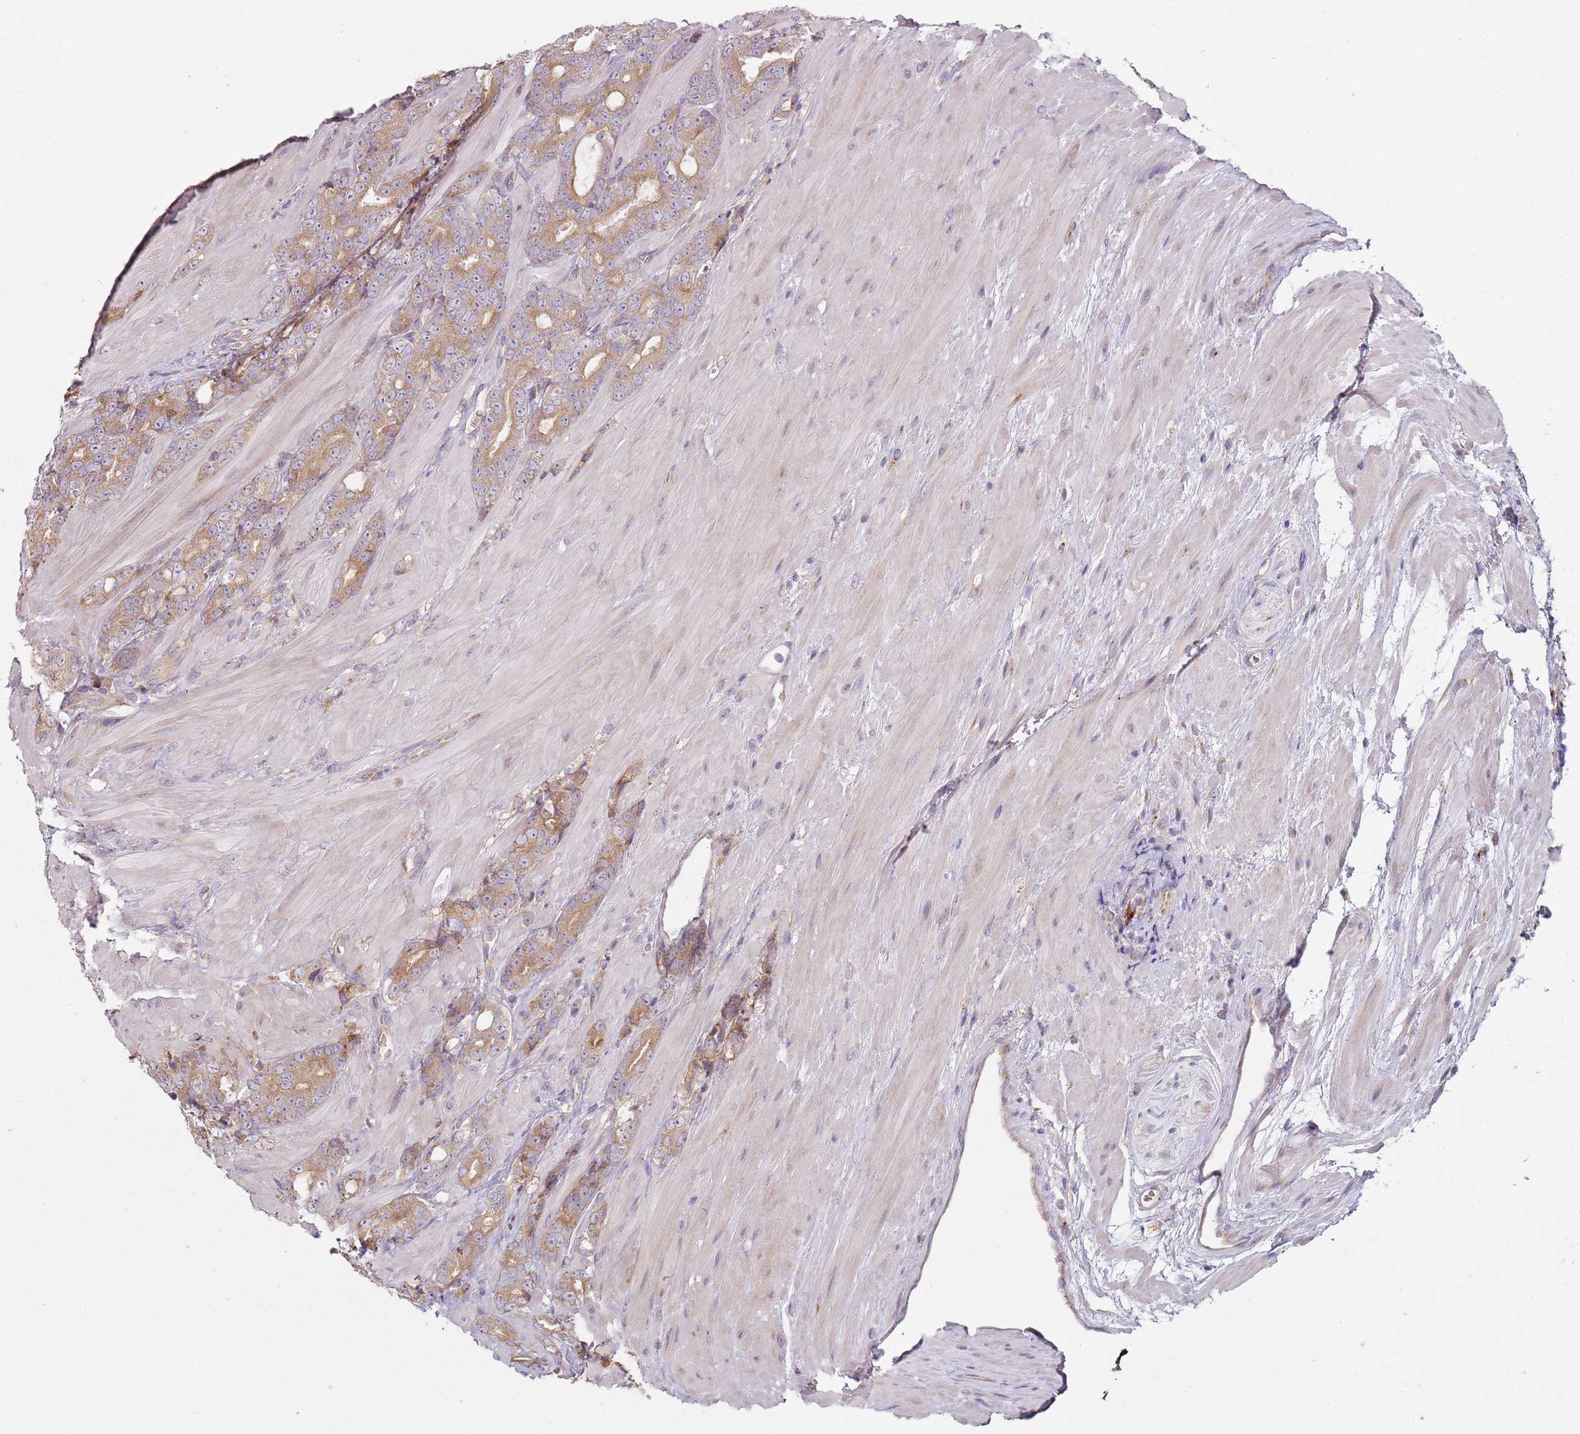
{"staining": {"intensity": "moderate", "quantity": "25%-75%", "location": "cytoplasmic/membranous"}, "tissue": "prostate cancer", "cell_type": "Tumor cells", "image_type": "cancer", "snomed": [{"axis": "morphology", "description": "Adenocarcinoma, High grade"}, {"axis": "topography", "description": "Prostate"}], "caption": "Prostate high-grade adenocarcinoma tissue exhibits moderate cytoplasmic/membranous staining in approximately 25%-75% of tumor cells The protein of interest is shown in brown color, while the nuclei are stained blue.", "gene": "SPATA2", "patient": {"sex": "male", "age": 62}}